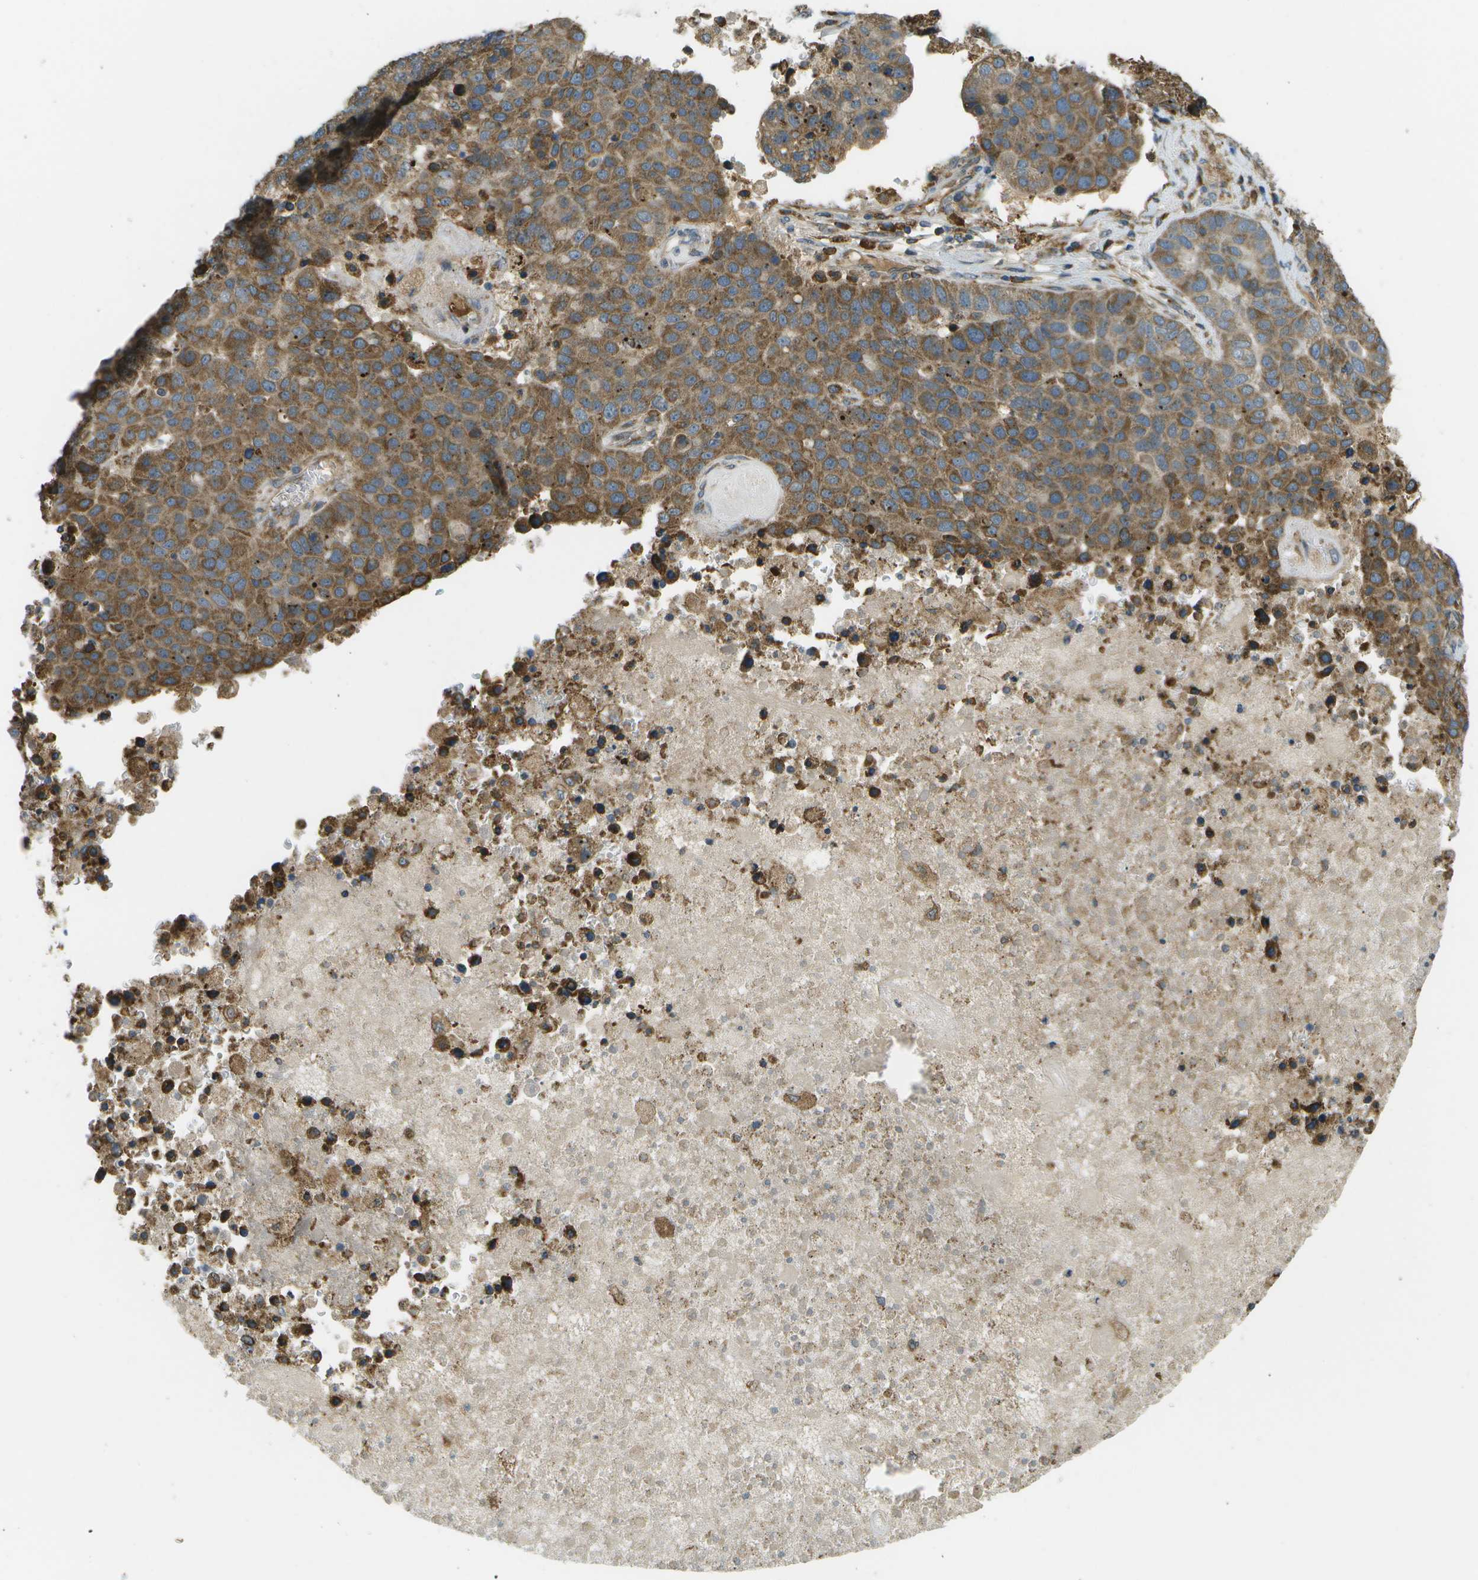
{"staining": {"intensity": "moderate", "quantity": ">75%", "location": "cytoplasmic/membranous"}, "tissue": "pancreatic cancer", "cell_type": "Tumor cells", "image_type": "cancer", "snomed": [{"axis": "morphology", "description": "Adenocarcinoma, NOS"}, {"axis": "topography", "description": "Pancreas"}], "caption": "Adenocarcinoma (pancreatic) stained for a protein (brown) shows moderate cytoplasmic/membranous positive positivity in approximately >75% of tumor cells.", "gene": "USP30", "patient": {"sex": "female", "age": 61}}